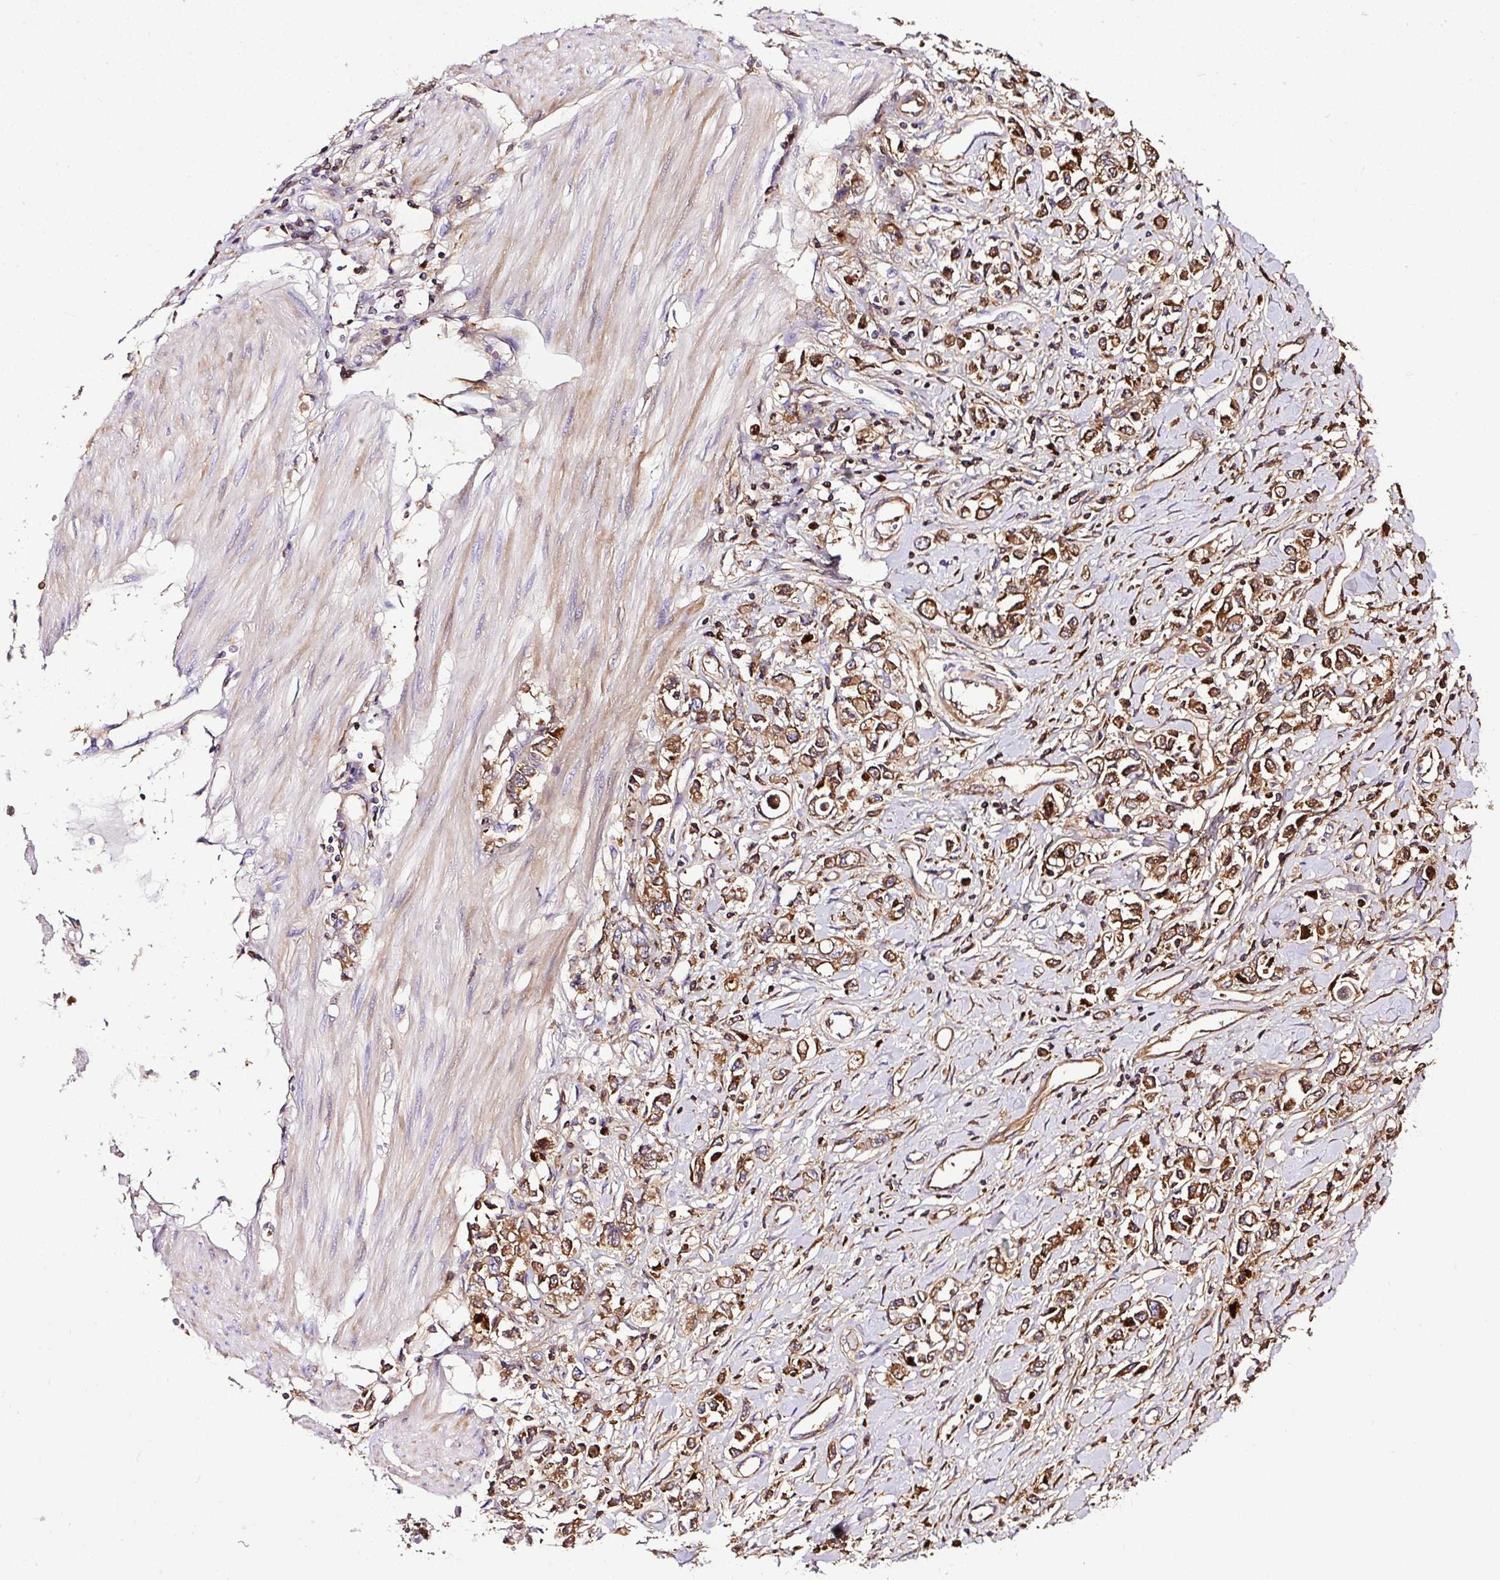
{"staining": {"intensity": "moderate", "quantity": ">75%", "location": "cytoplasmic/membranous"}, "tissue": "stomach cancer", "cell_type": "Tumor cells", "image_type": "cancer", "snomed": [{"axis": "morphology", "description": "Adenocarcinoma, NOS"}, {"axis": "topography", "description": "Stomach"}], "caption": "Immunohistochemistry (IHC) staining of stomach cancer, which shows medium levels of moderate cytoplasmic/membranous staining in about >75% of tumor cells indicating moderate cytoplasmic/membranous protein staining. The staining was performed using DAB (3,3'-diaminobenzidine) (brown) for protein detection and nuclei were counterstained in hematoxylin (blue).", "gene": "CLEC3B", "patient": {"sex": "female", "age": 76}}